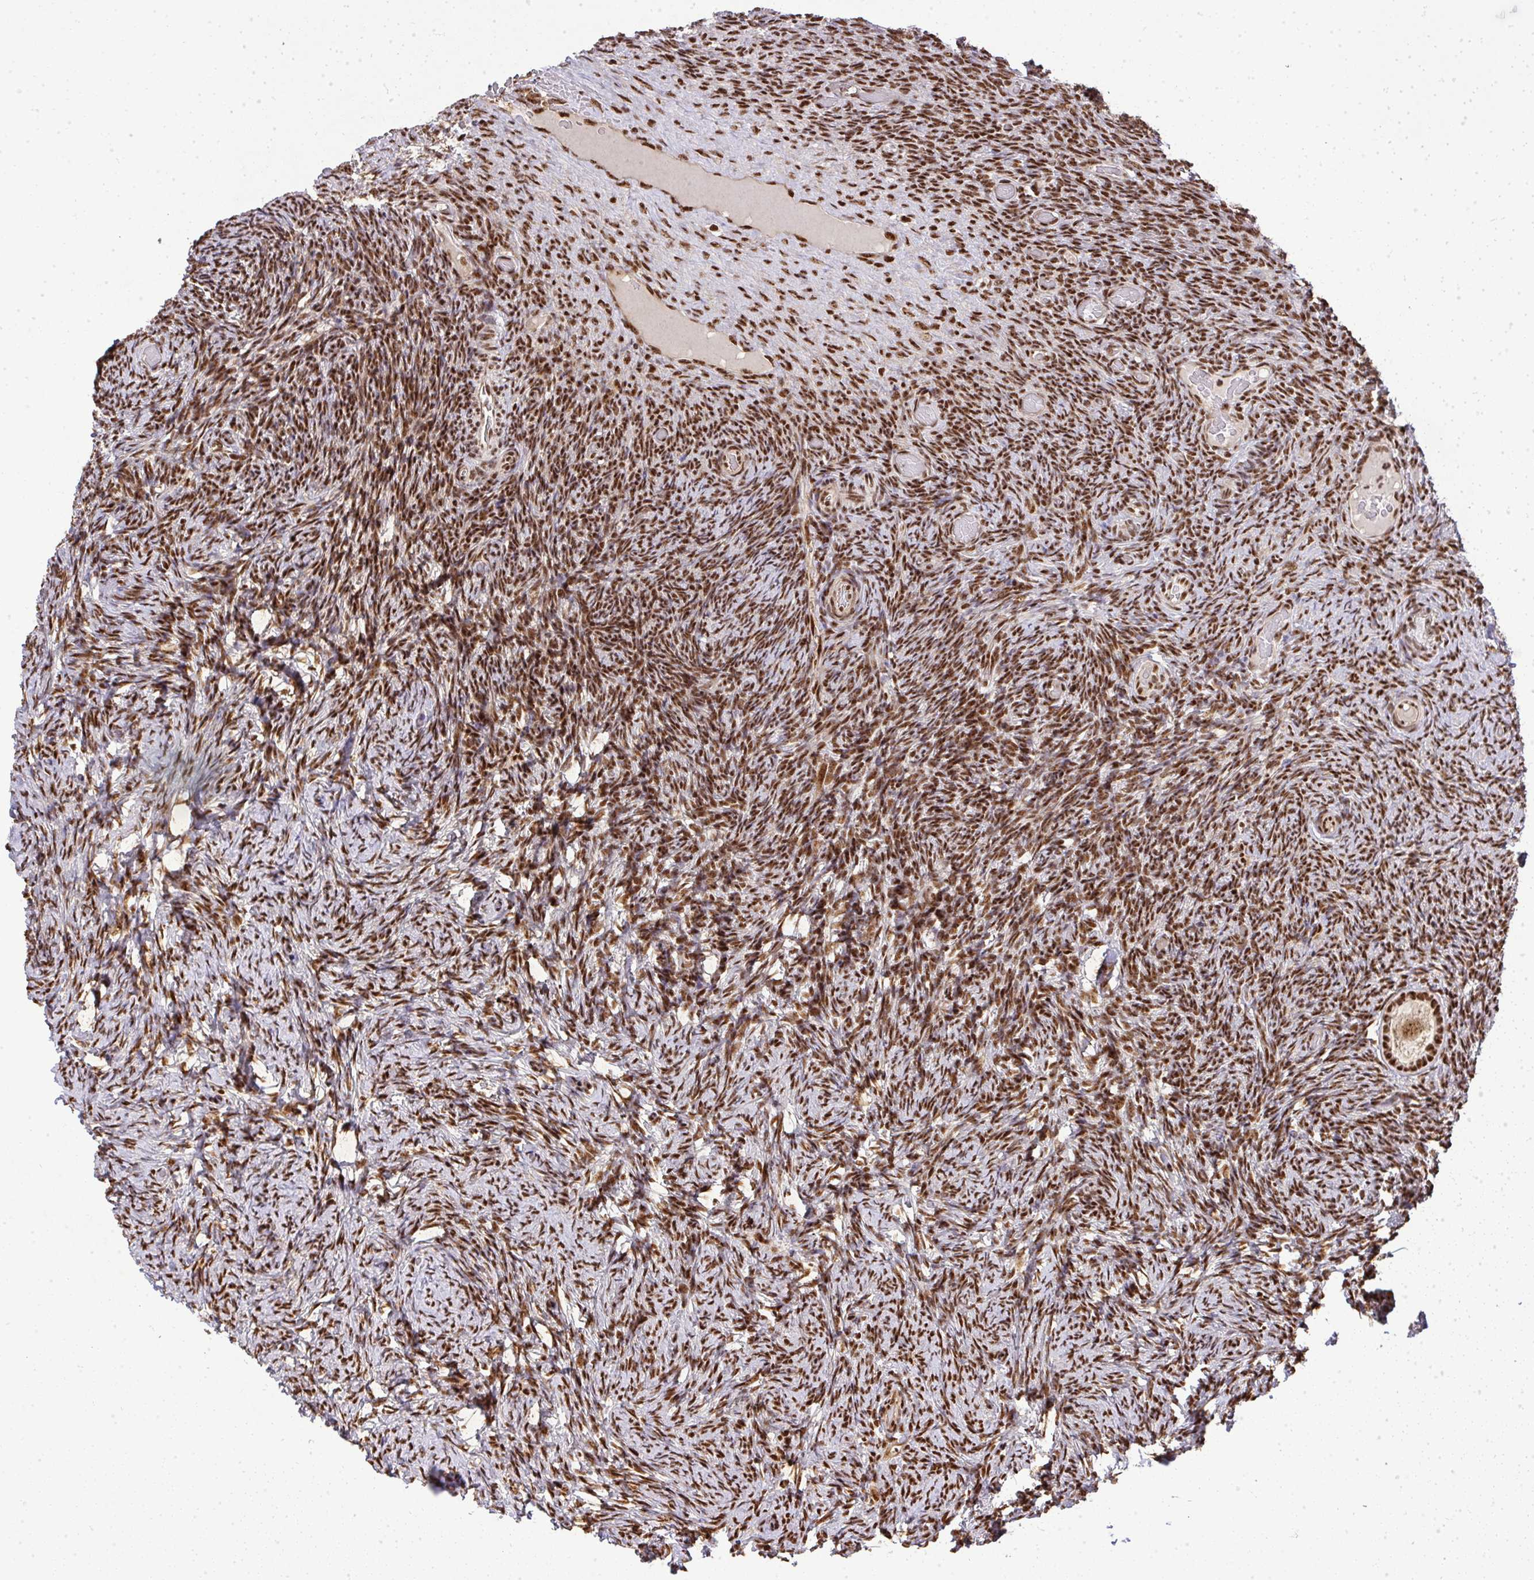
{"staining": {"intensity": "strong", "quantity": ">75%", "location": "nuclear"}, "tissue": "ovary", "cell_type": "Follicle cells", "image_type": "normal", "snomed": [{"axis": "morphology", "description": "Normal tissue, NOS"}, {"axis": "topography", "description": "Ovary"}], "caption": "IHC staining of benign ovary, which demonstrates high levels of strong nuclear positivity in approximately >75% of follicle cells indicating strong nuclear protein expression. The staining was performed using DAB (3,3'-diaminobenzidine) (brown) for protein detection and nuclei were counterstained in hematoxylin (blue).", "gene": "U2AF1L4", "patient": {"sex": "female", "age": 34}}